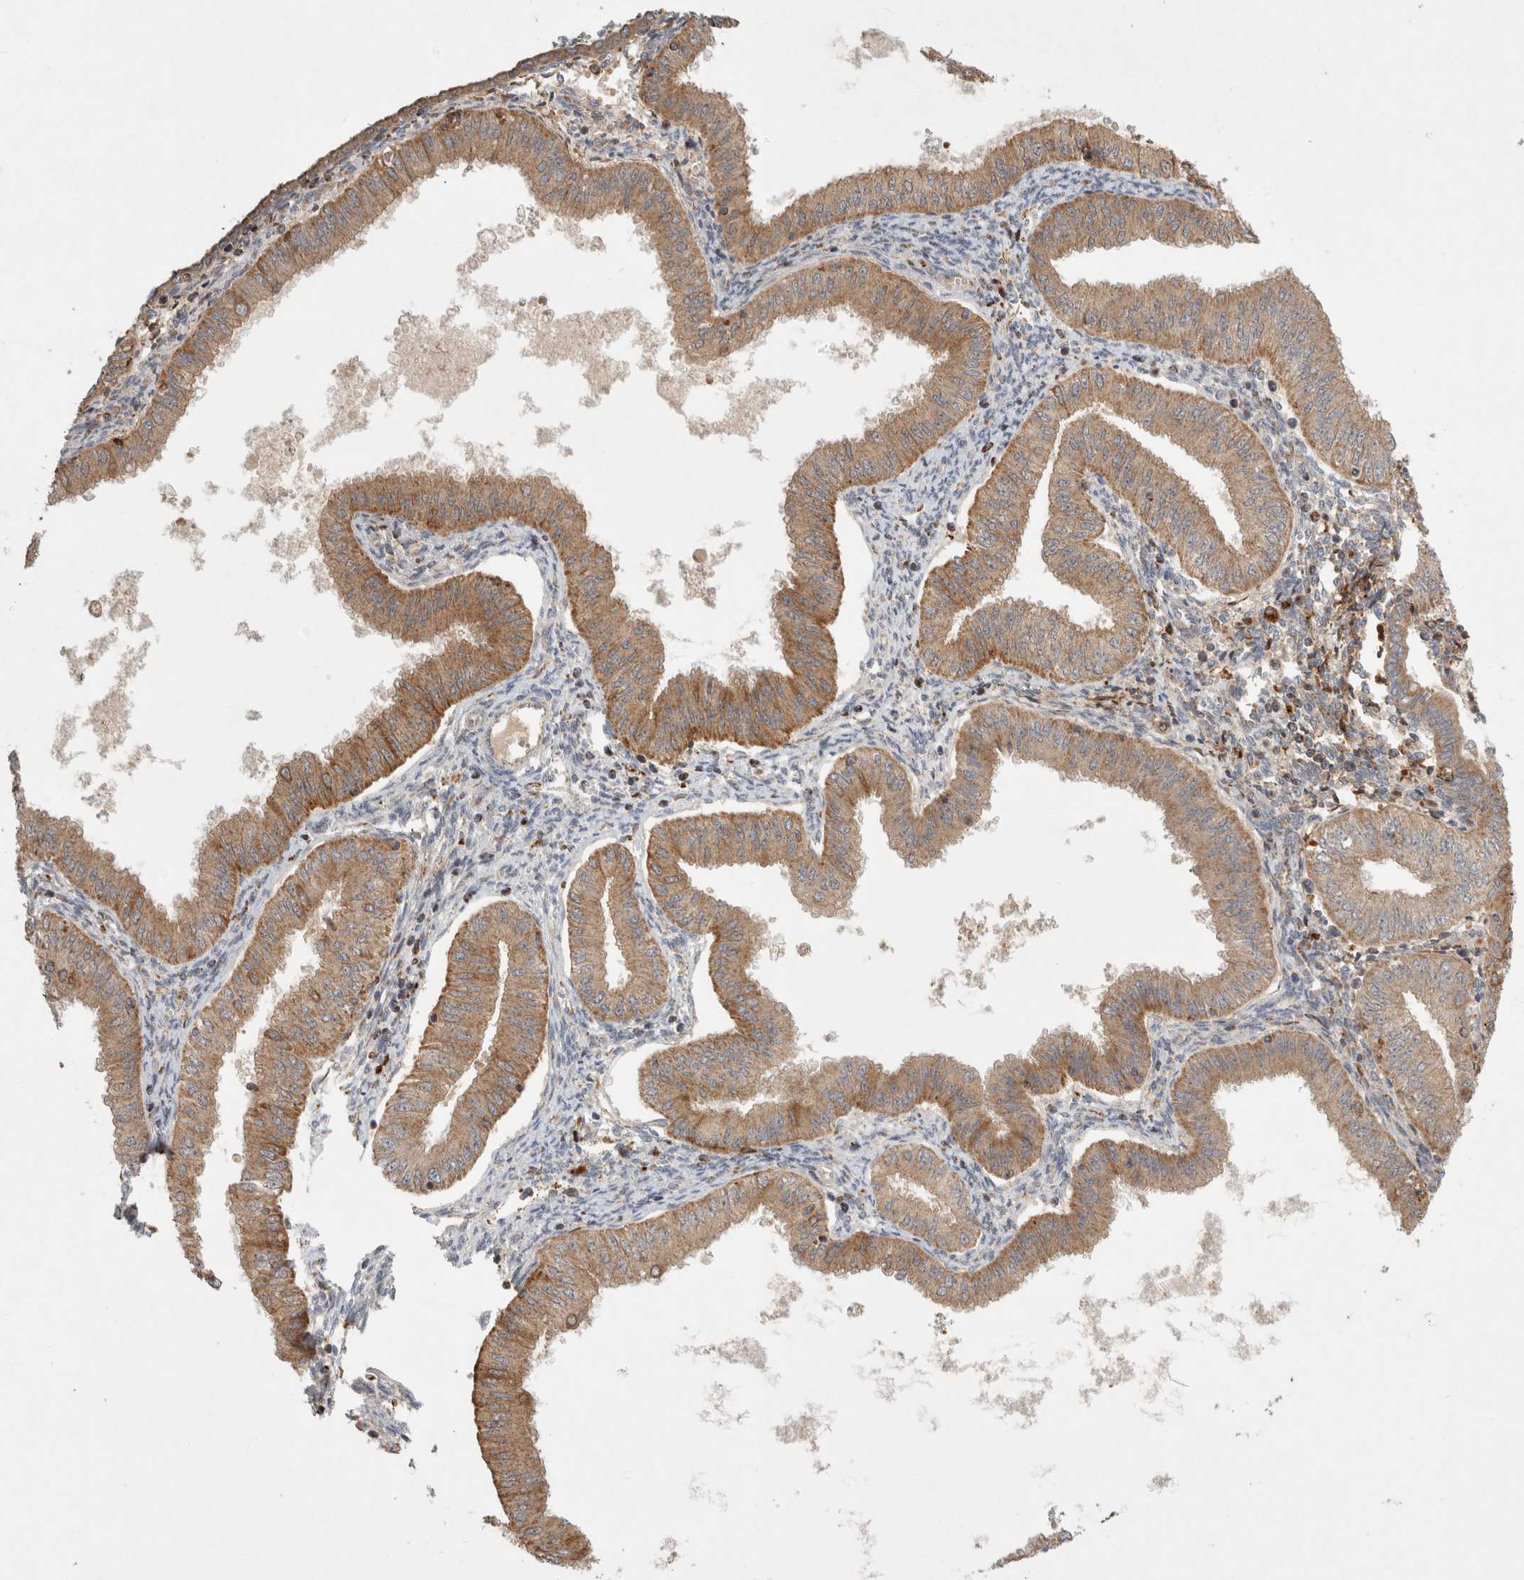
{"staining": {"intensity": "moderate", "quantity": ">75%", "location": "cytoplasmic/membranous"}, "tissue": "endometrial cancer", "cell_type": "Tumor cells", "image_type": "cancer", "snomed": [{"axis": "morphology", "description": "Normal tissue, NOS"}, {"axis": "morphology", "description": "Adenocarcinoma, NOS"}, {"axis": "topography", "description": "Endometrium"}], "caption": "Immunohistochemical staining of adenocarcinoma (endometrial) shows moderate cytoplasmic/membranous protein positivity in about >75% of tumor cells.", "gene": "HROB", "patient": {"sex": "female", "age": 53}}